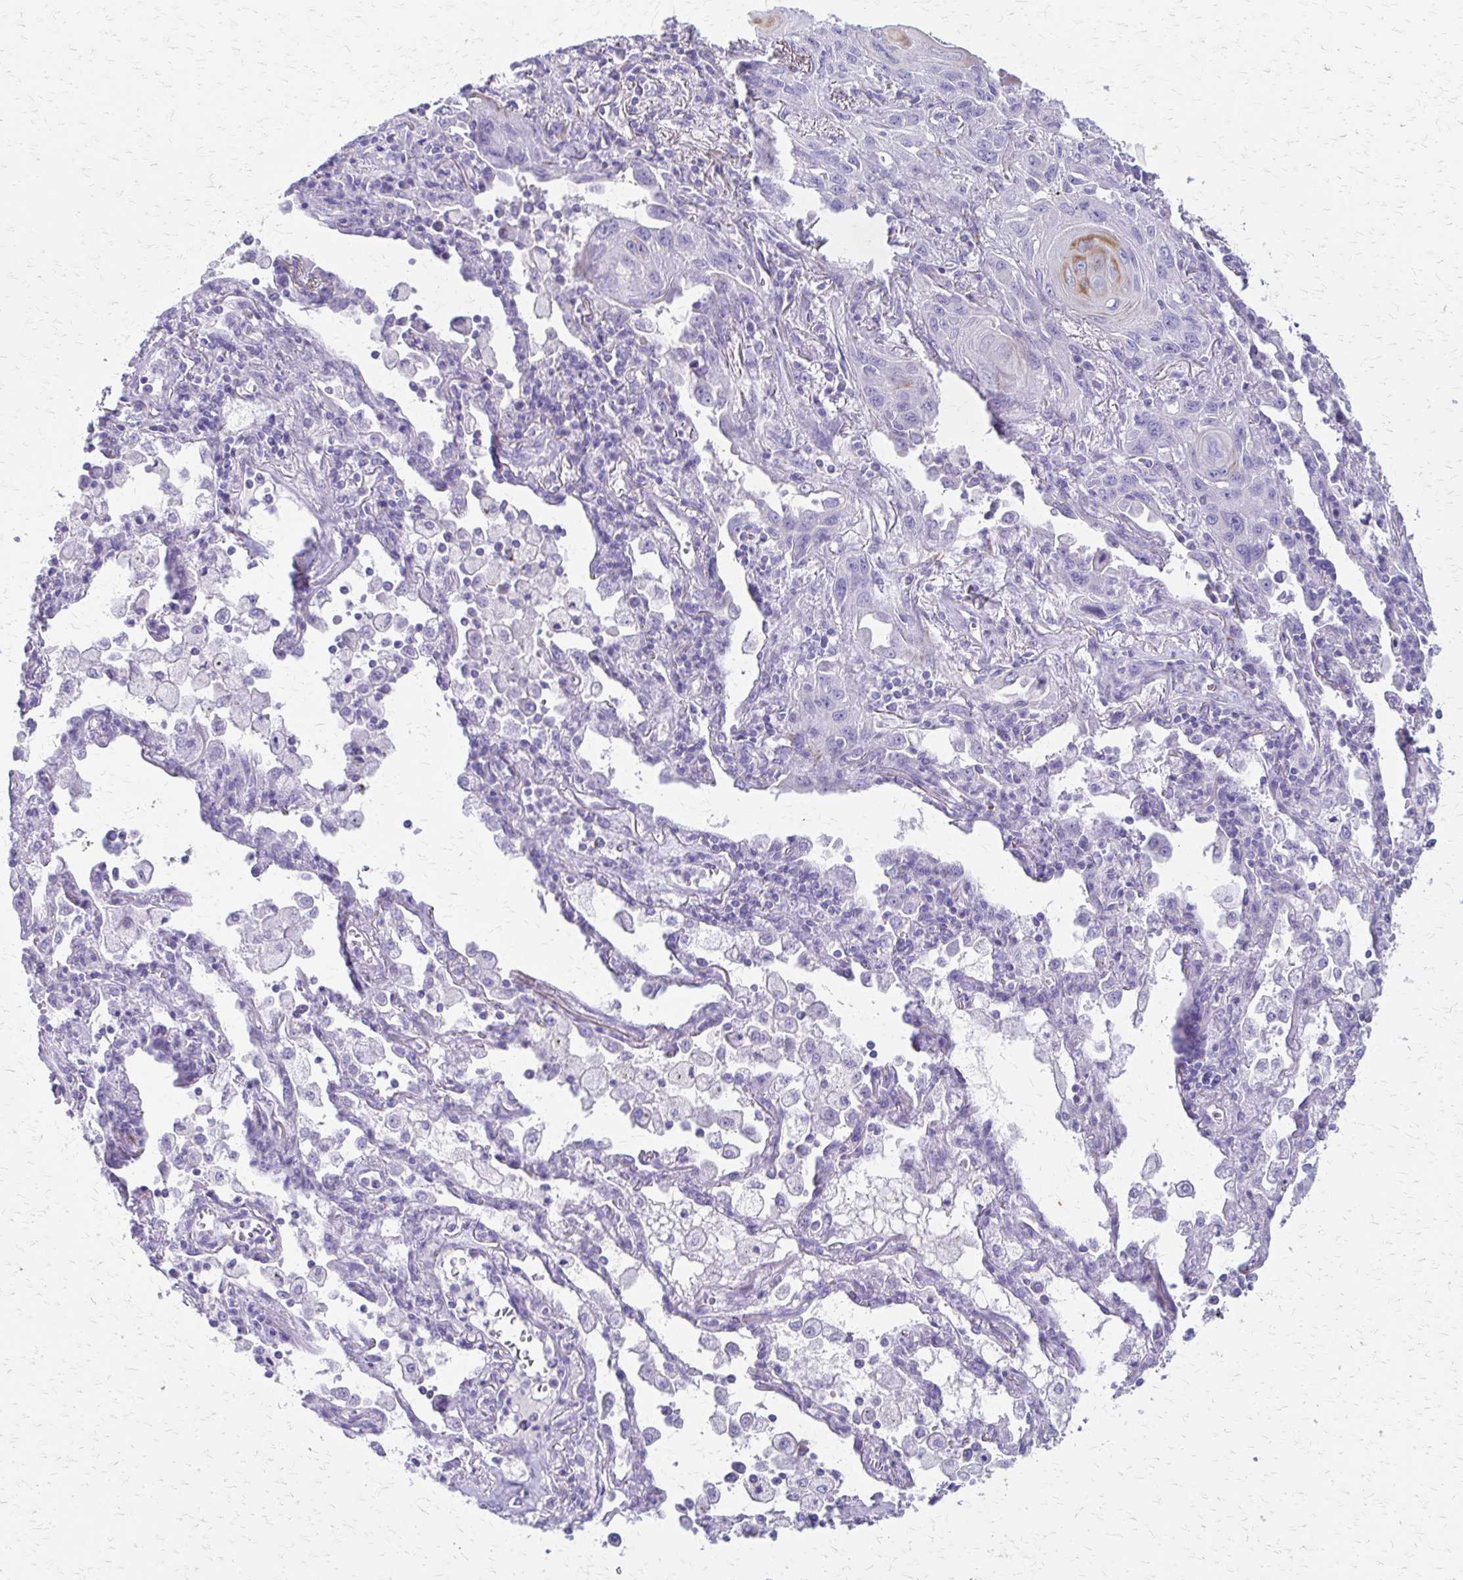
{"staining": {"intensity": "moderate", "quantity": "<25%", "location": "cytoplasmic/membranous"}, "tissue": "lung cancer", "cell_type": "Tumor cells", "image_type": "cancer", "snomed": [{"axis": "morphology", "description": "Squamous cell carcinoma, NOS"}, {"axis": "topography", "description": "Lung"}], "caption": "Lung cancer stained with a brown dye displays moderate cytoplasmic/membranous positive positivity in about <25% of tumor cells.", "gene": "ZSCAN5B", "patient": {"sex": "male", "age": 79}}